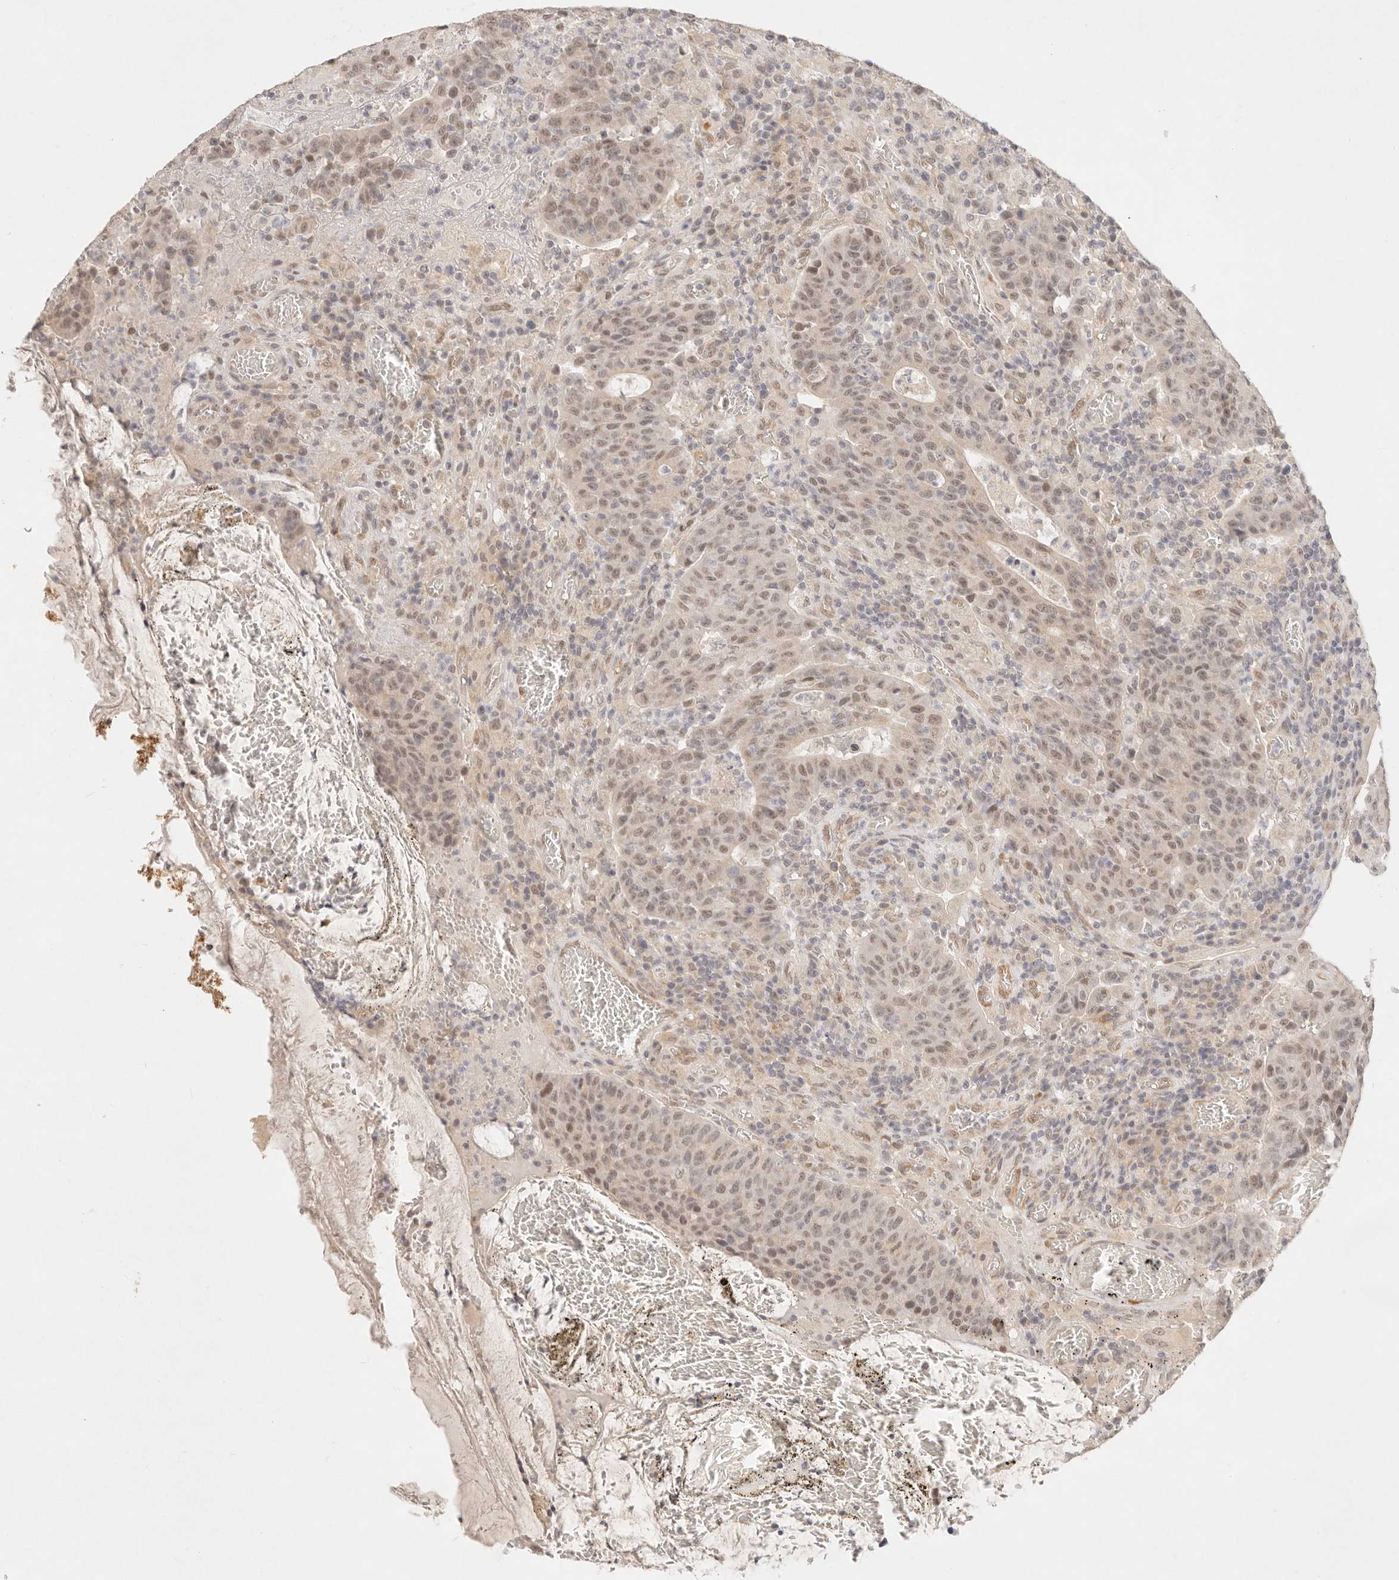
{"staining": {"intensity": "weak", "quantity": "25%-75%", "location": "nuclear"}, "tissue": "colorectal cancer", "cell_type": "Tumor cells", "image_type": "cancer", "snomed": [{"axis": "morphology", "description": "Adenocarcinoma, NOS"}, {"axis": "topography", "description": "Colon"}], "caption": "High-power microscopy captured an immunohistochemistry micrograph of adenocarcinoma (colorectal), revealing weak nuclear positivity in about 25%-75% of tumor cells.", "gene": "GPR156", "patient": {"sex": "female", "age": 75}}